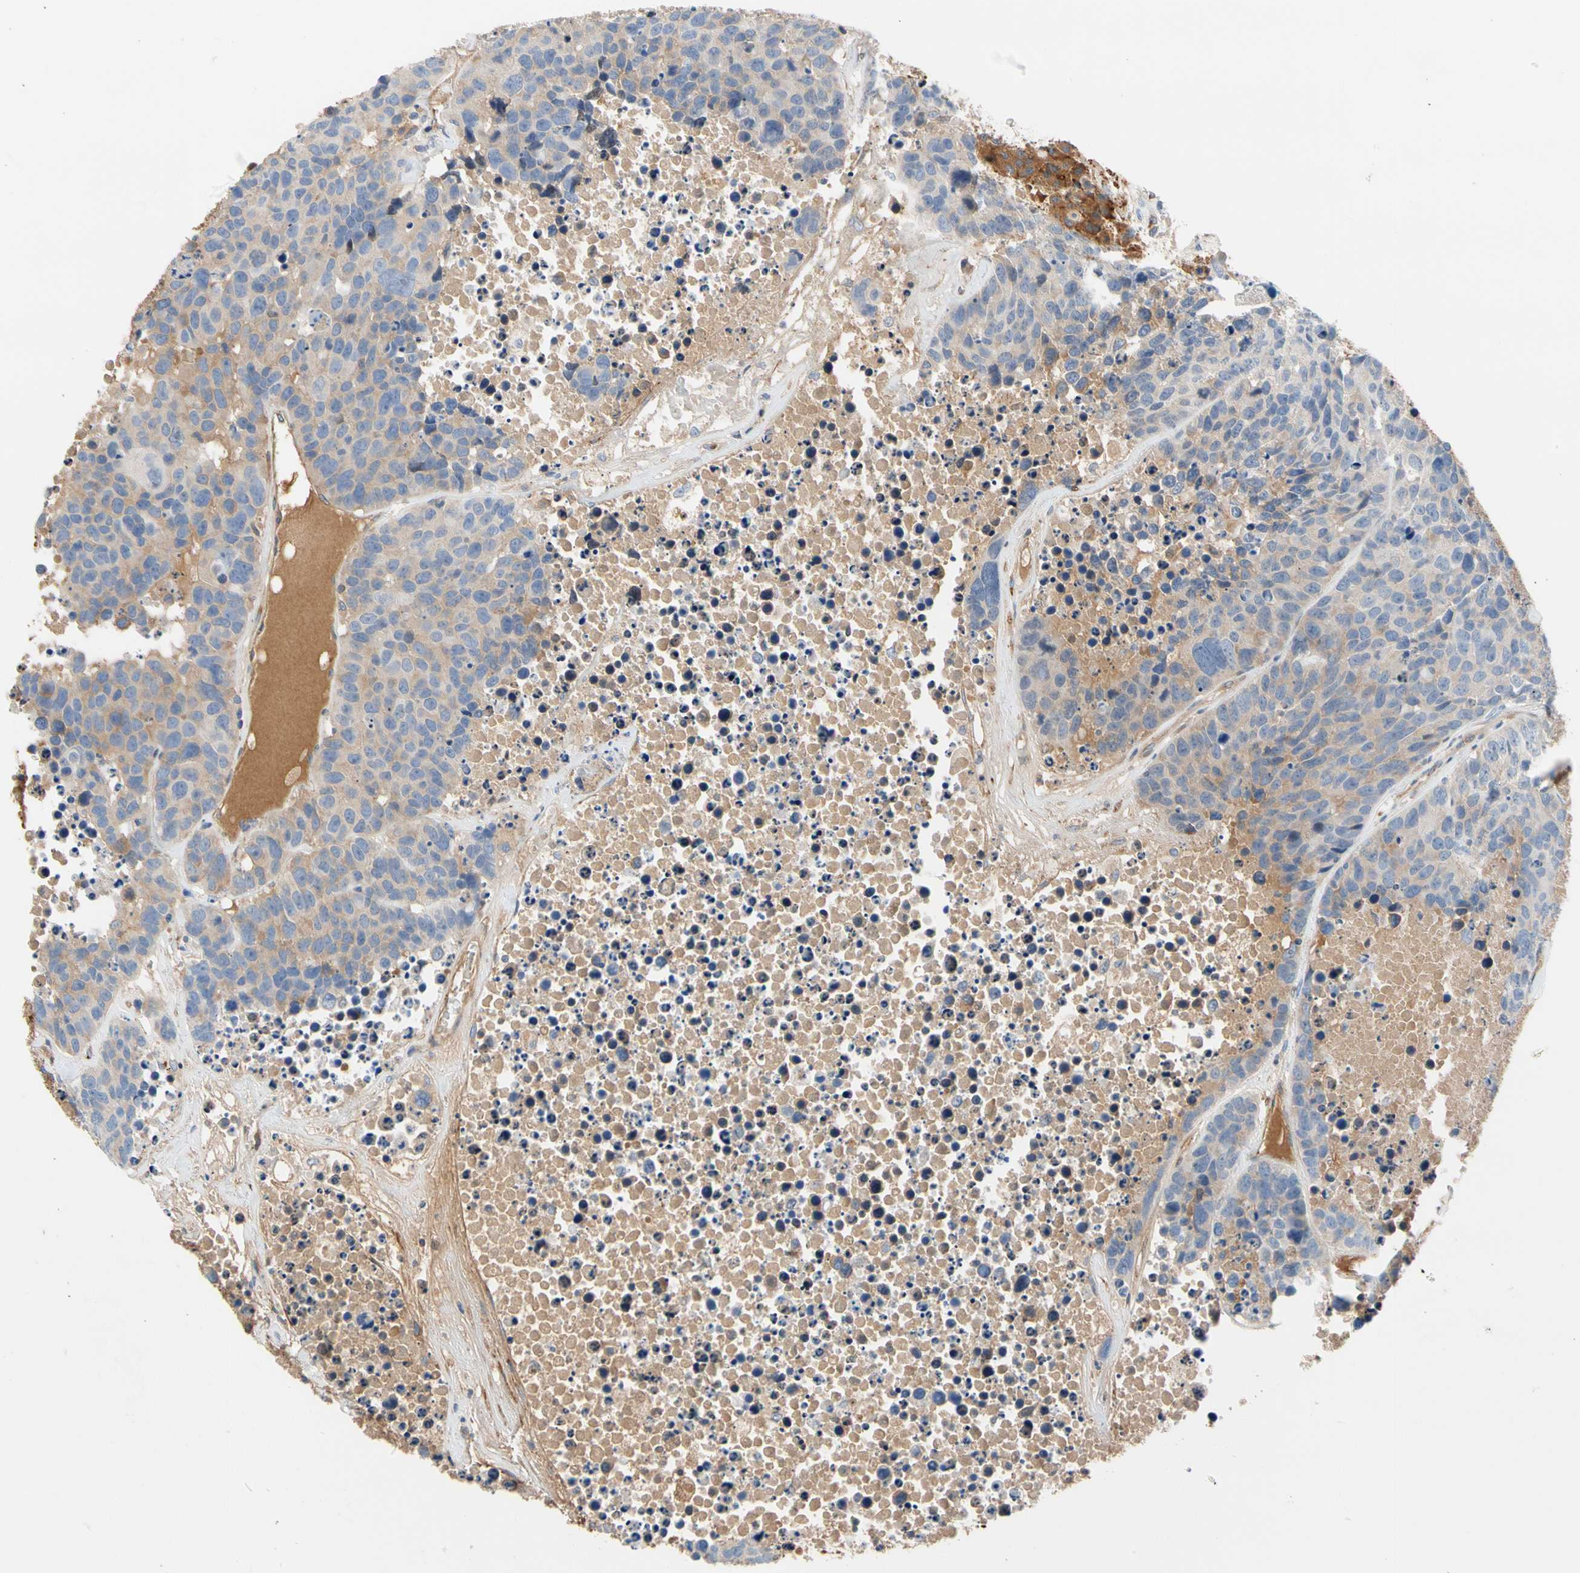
{"staining": {"intensity": "weak", "quantity": "<25%", "location": "cytoplasmic/membranous"}, "tissue": "carcinoid", "cell_type": "Tumor cells", "image_type": "cancer", "snomed": [{"axis": "morphology", "description": "Carcinoid, malignant, NOS"}, {"axis": "topography", "description": "Lung"}], "caption": "A high-resolution micrograph shows immunohistochemistry staining of carcinoid (malignant), which exhibits no significant positivity in tumor cells. (Immunohistochemistry, brightfield microscopy, high magnification).", "gene": "ENTREP3", "patient": {"sex": "male", "age": 60}}